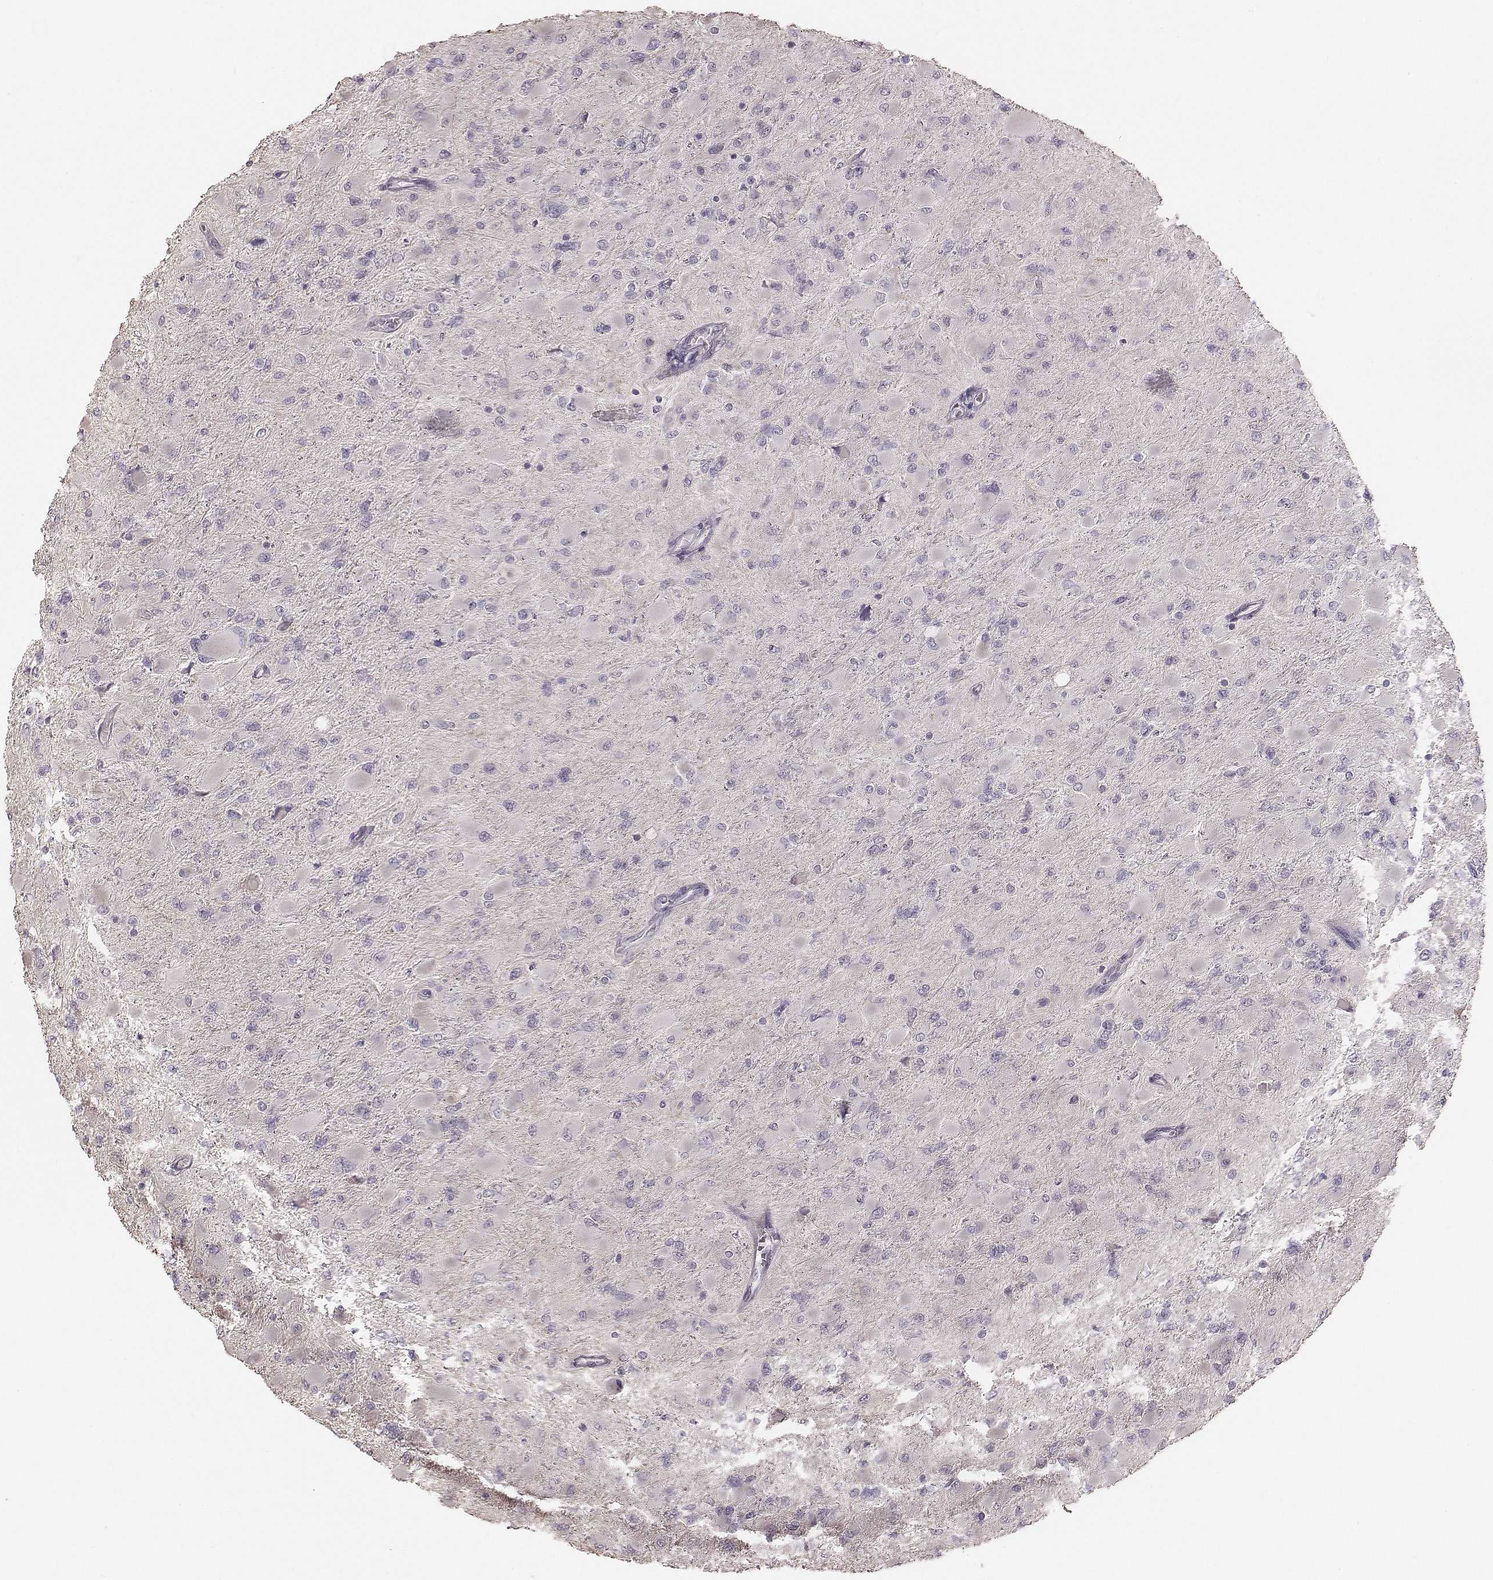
{"staining": {"intensity": "negative", "quantity": "none", "location": "none"}, "tissue": "glioma", "cell_type": "Tumor cells", "image_type": "cancer", "snomed": [{"axis": "morphology", "description": "Glioma, malignant, High grade"}, {"axis": "topography", "description": "Cerebral cortex"}], "caption": "The immunohistochemistry (IHC) micrograph has no significant positivity in tumor cells of glioma tissue.", "gene": "ZP4", "patient": {"sex": "female", "age": 36}}